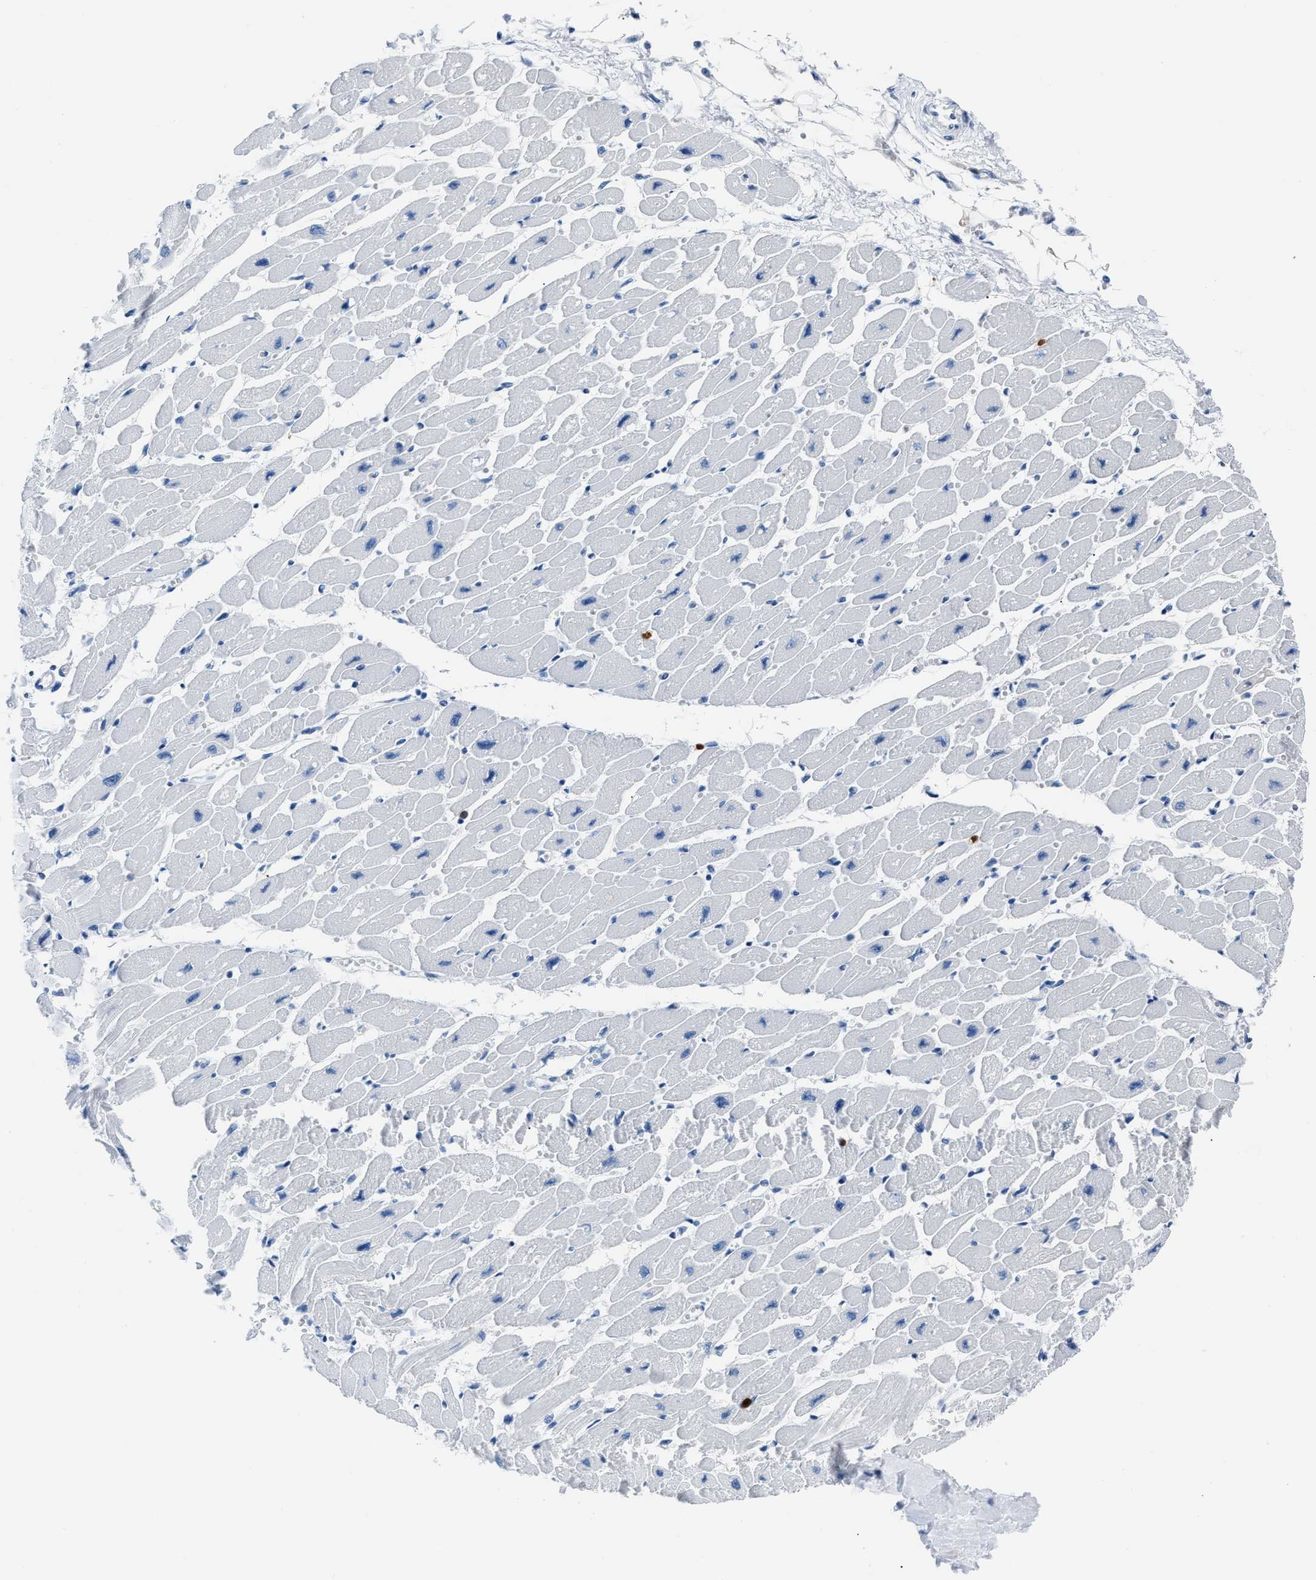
{"staining": {"intensity": "negative", "quantity": "none", "location": "none"}, "tissue": "heart muscle", "cell_type": "Cardiomyocytes", "image_type": "normal", "snomed": [{"axis": "morphology", "description": "Normal tissue, NOS"}, {"axis": "topography", "description": "Heart"}], "caption": "This is a photomicrograph of immunohistochemistry staining of normal heart muscle, which shows no positivity in cardiomyocytes. (DAB (3,3'-diaminobenzidine) immunohistochemistry (IHC) with hematoxylin counter stain).", "gene": "S100P", "patient": {"sex": "female", "age": 54}}